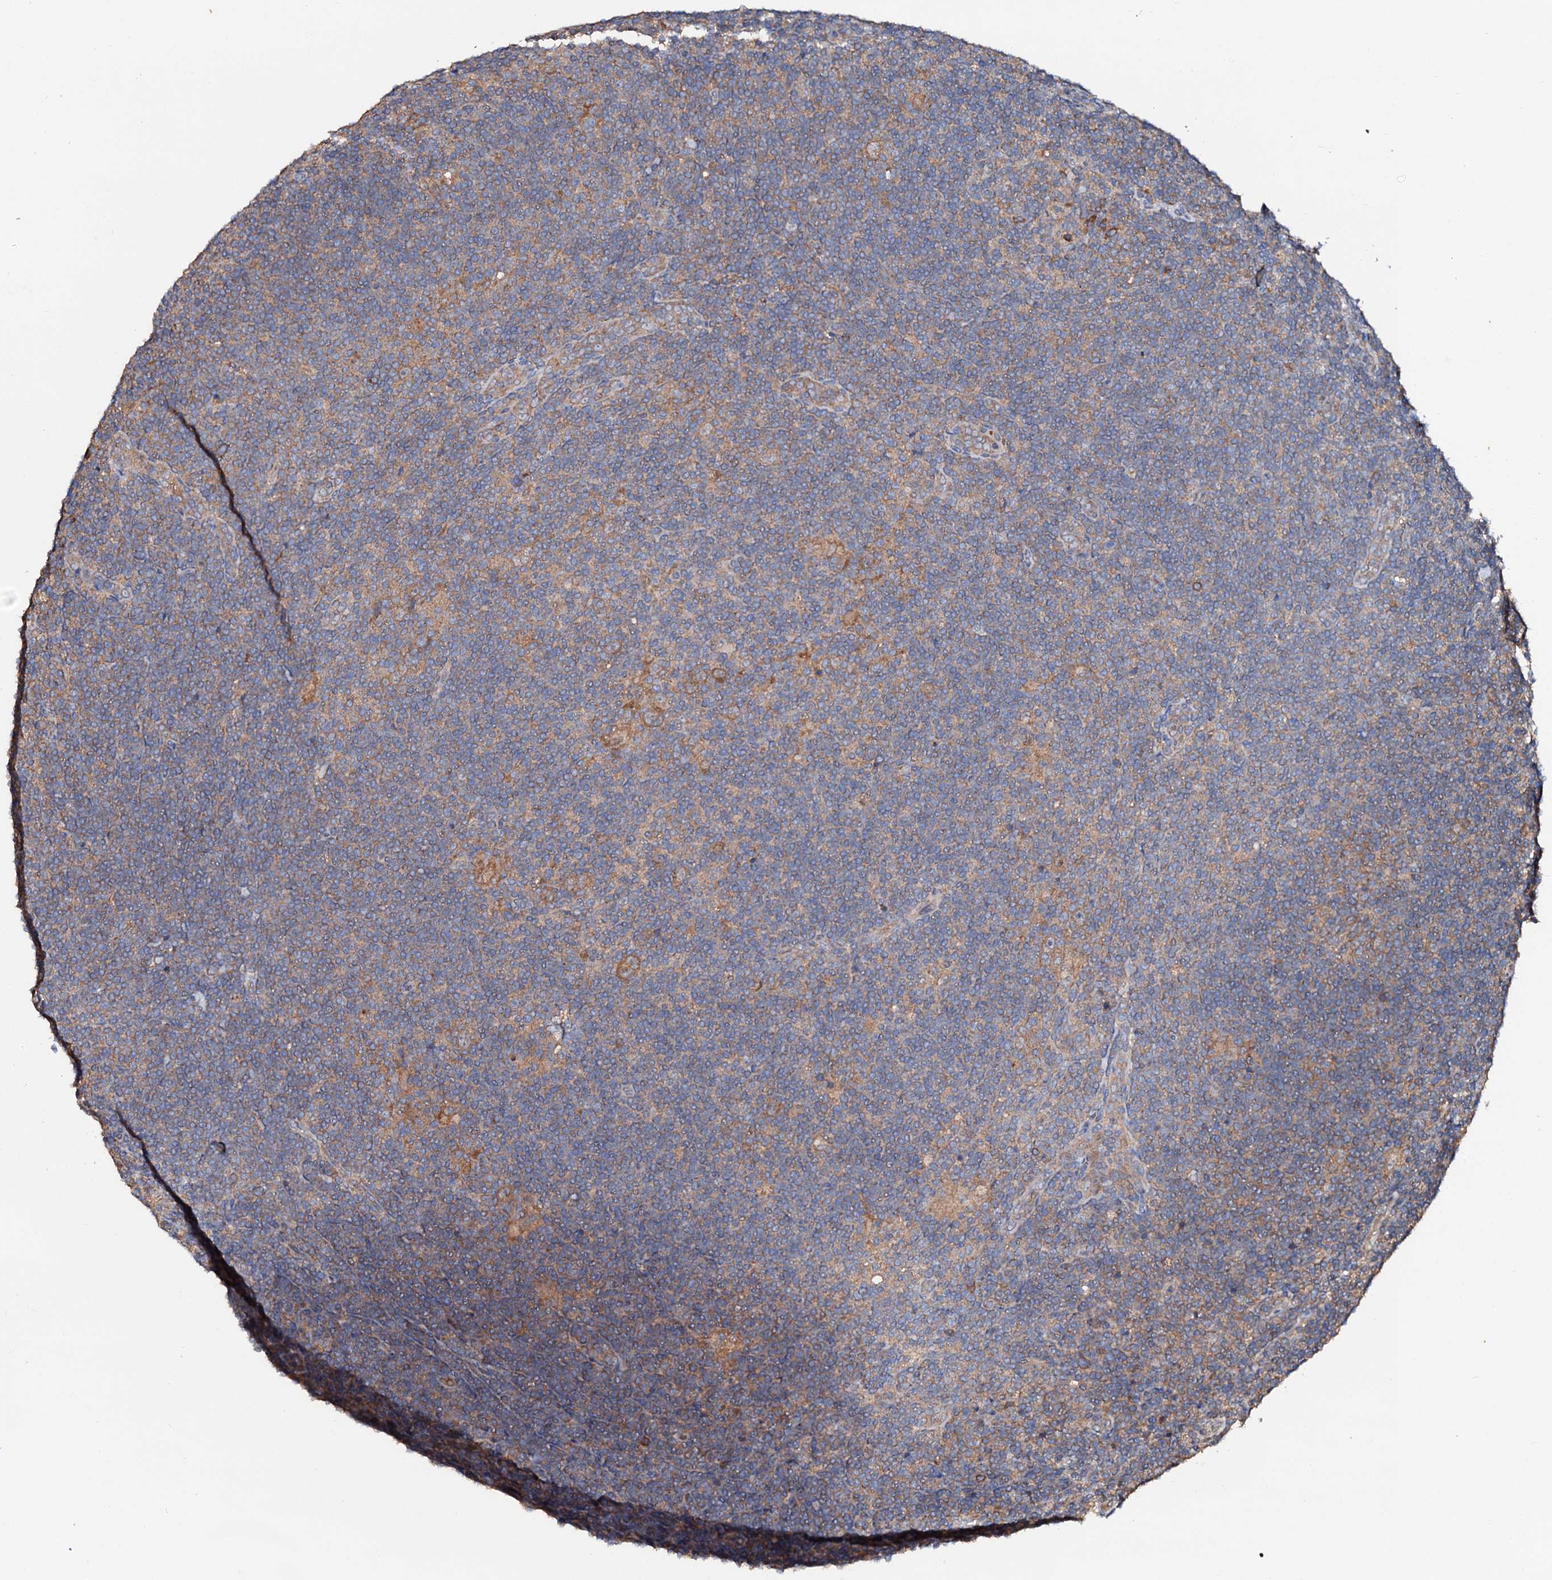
{"staining": {"intensity": "moderate", "quantity": ">75%", "location": "cytoplasmic/membranous"}, "tissue": "lymphoma", "cell_type": "Tumor cells", "image_type": "cancer", "snomed": [{"axis": "morphology", "description": "Hodgkin's disease, NOS"}, {"axis": "topography", "description": "Lymph node"}], "caption": "Immunohistochemistry (DAB) staining of lymphoma exhibits moderate cytoplasmic/membranous protein staining in approximately >75% of tumor cells.", "gene": "EXTL1", "patient": {"sex": "female", "age": 57}}